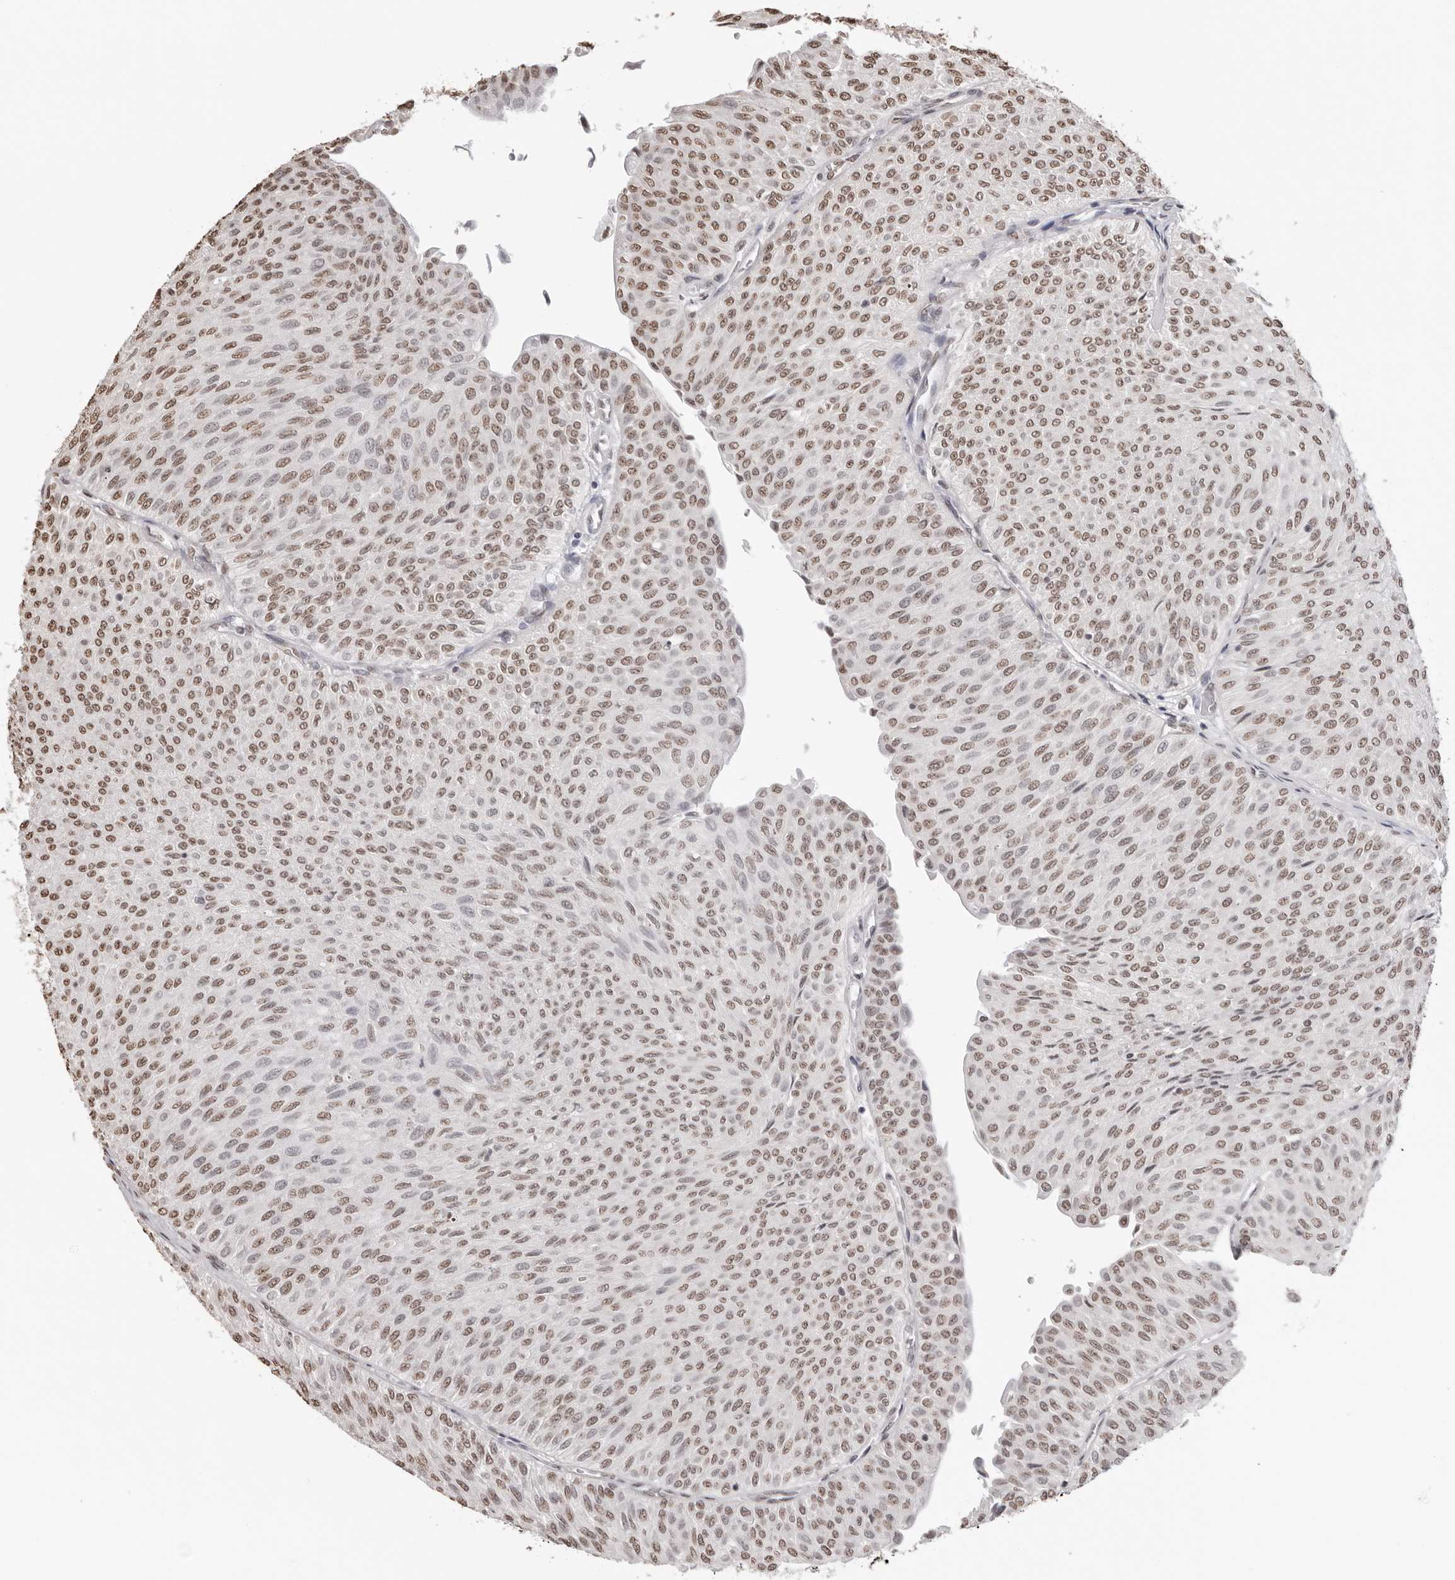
{"staining": {"intensity": "moderate", "quantity": ">75%", "location": "nuclear"}, "tissue": "urothelial cancer", "cell_type": "Tumor cells", "image_type": "cancer", "snomed": [{"axis": "morphology", "description": "Urothelial carcinoma, Low grade"}, {"axis": "topography", "description": "Urinary bladder"}], "caption": "Protein staining of low-grade urothelial carcinoma tissue reveals moderate nuclear positivity in approximately >75% of tumor cells.", "gene": "OLIG3", "patient": {"sex": "male", "age": 78}}